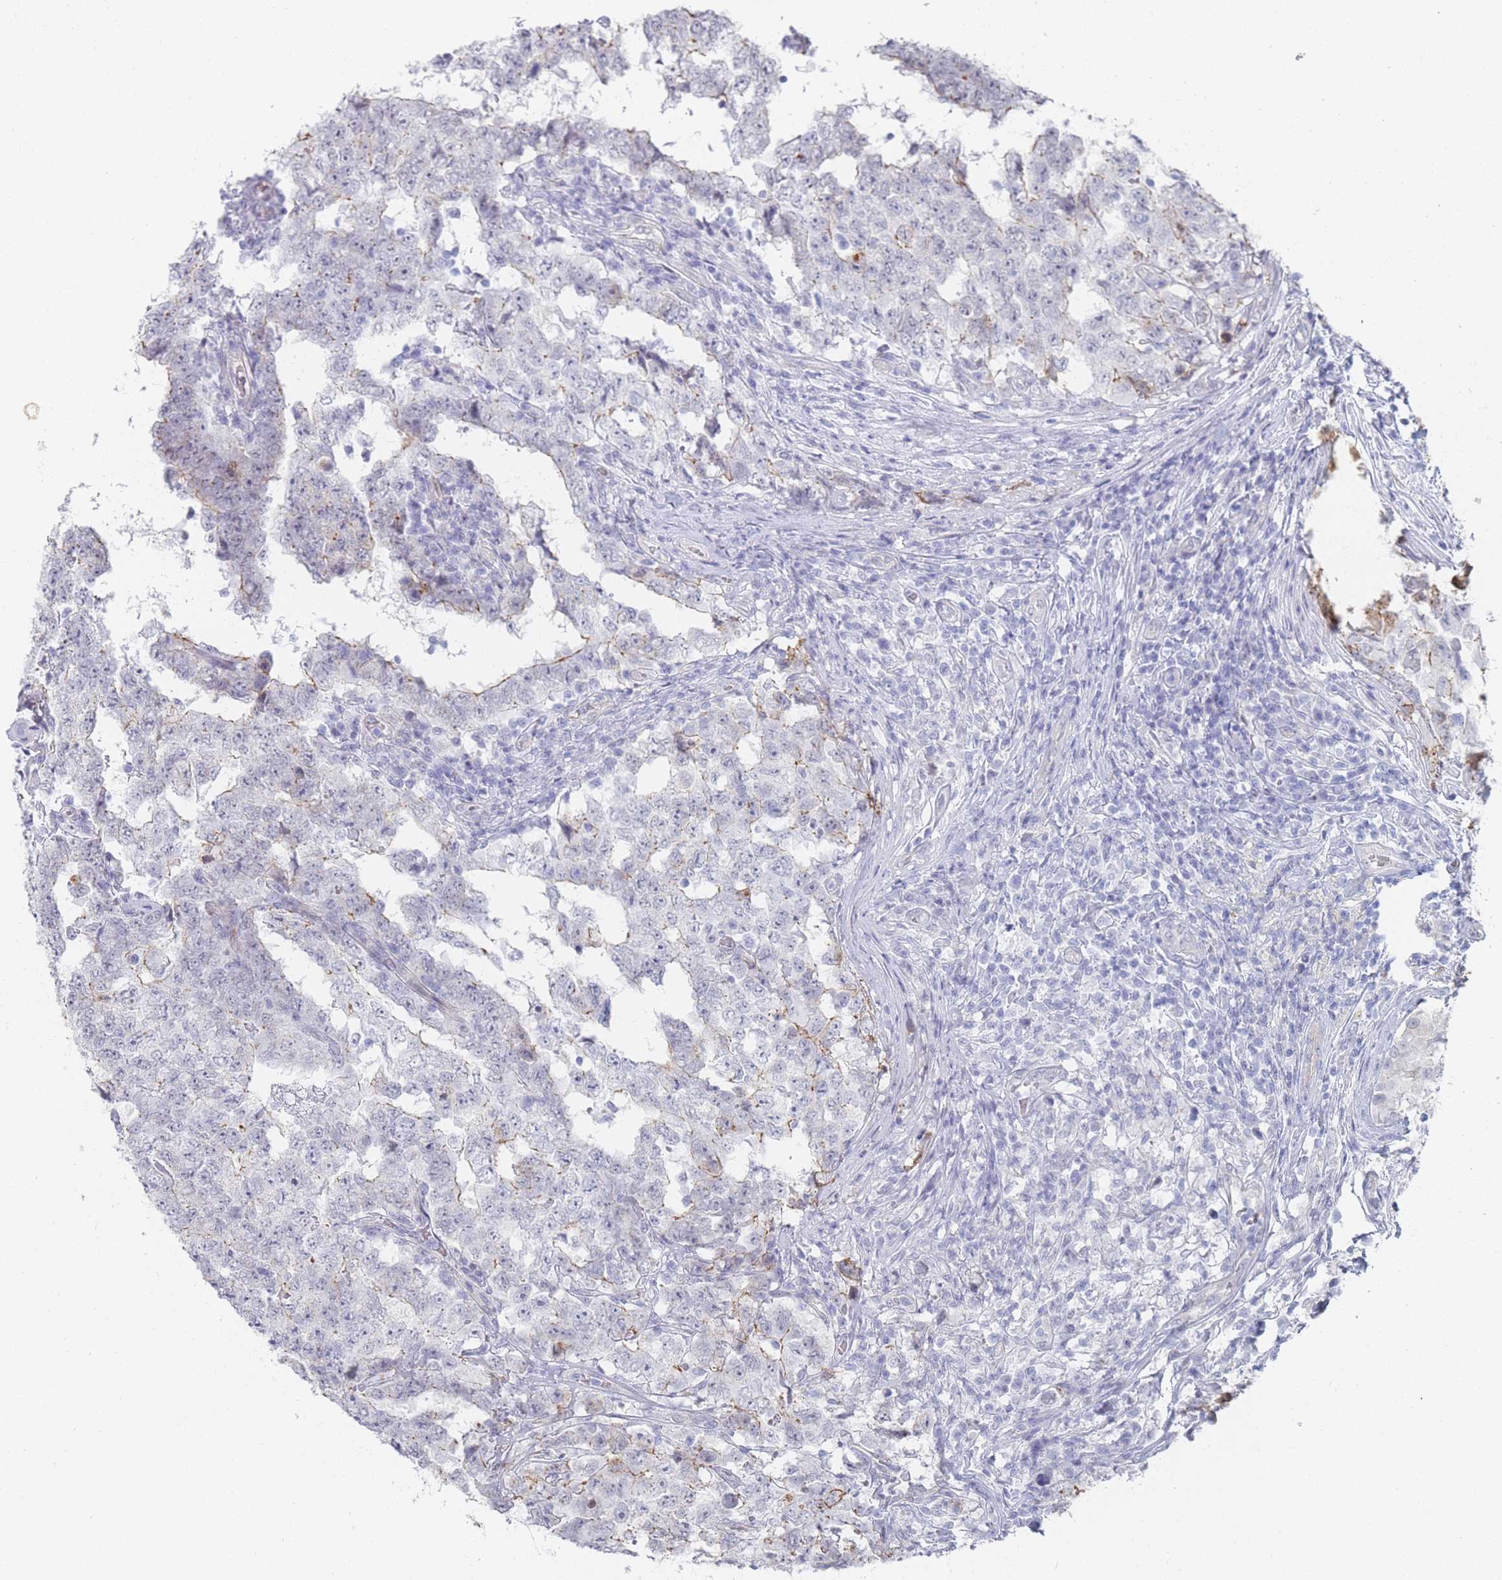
{"staining": {"intensity": "negative", "quantity": "none", "location": "none"}, "tissue": "testis cancer", "cell_type": "Tumor cells", "image_type": "cancer", "snomed": [{"axis": "morphology", "description": "Carcinoma, Embryonal, NOS"}, {"axis": "topography", "description": "Testis"}], "caption": "High magnification brightfield microscopy of testis embryonal carcinoma stained with DAB (3,3'-diaminobenzidine) (brown) and counterstained with hematoxylin (blue): tumor cells show no significant staining.", "gene": "IMPG1", "patient": {"sex": "male", "age": 25}}